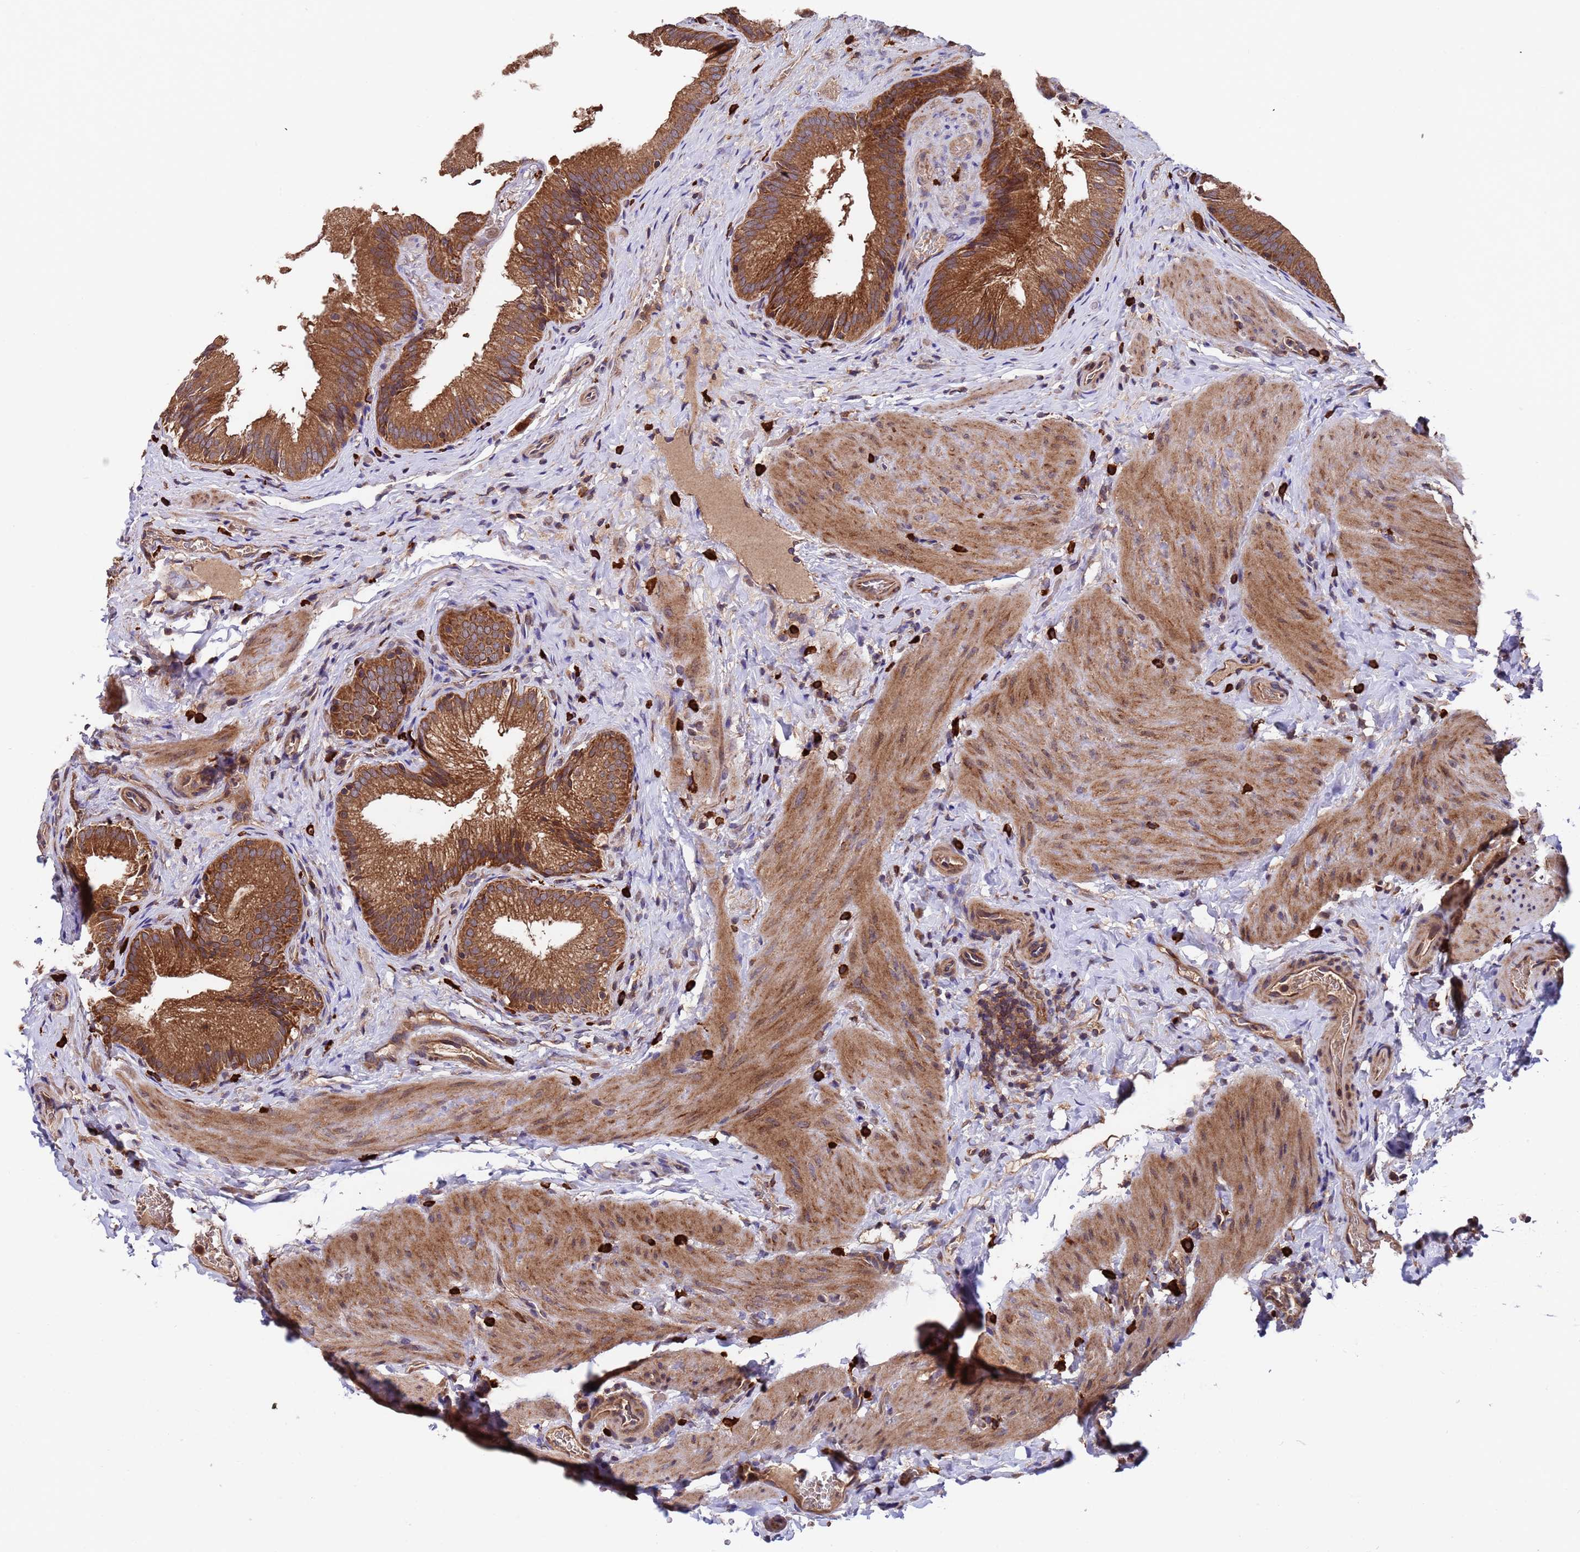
{"staining": {"intensity": "strong", "quantity": ">75%", "location": "cytoplasmic/membranous"}, "tissue": "gallbladder", "cell_type": "Glandular cells", "image_type": "normal", "snomed": [{"axis": "morphology", "description": "Normal tissue, NOS"}, {"axis": "topography", "description": "Gallbladder"}], "caption": "Strong cytoplasmic/membranous expression is seen in approximately >75% of glandular cells in unremarkable gallbladder.", "gene": "TSR3", "patient": {"sex": "female", "age": 30}}